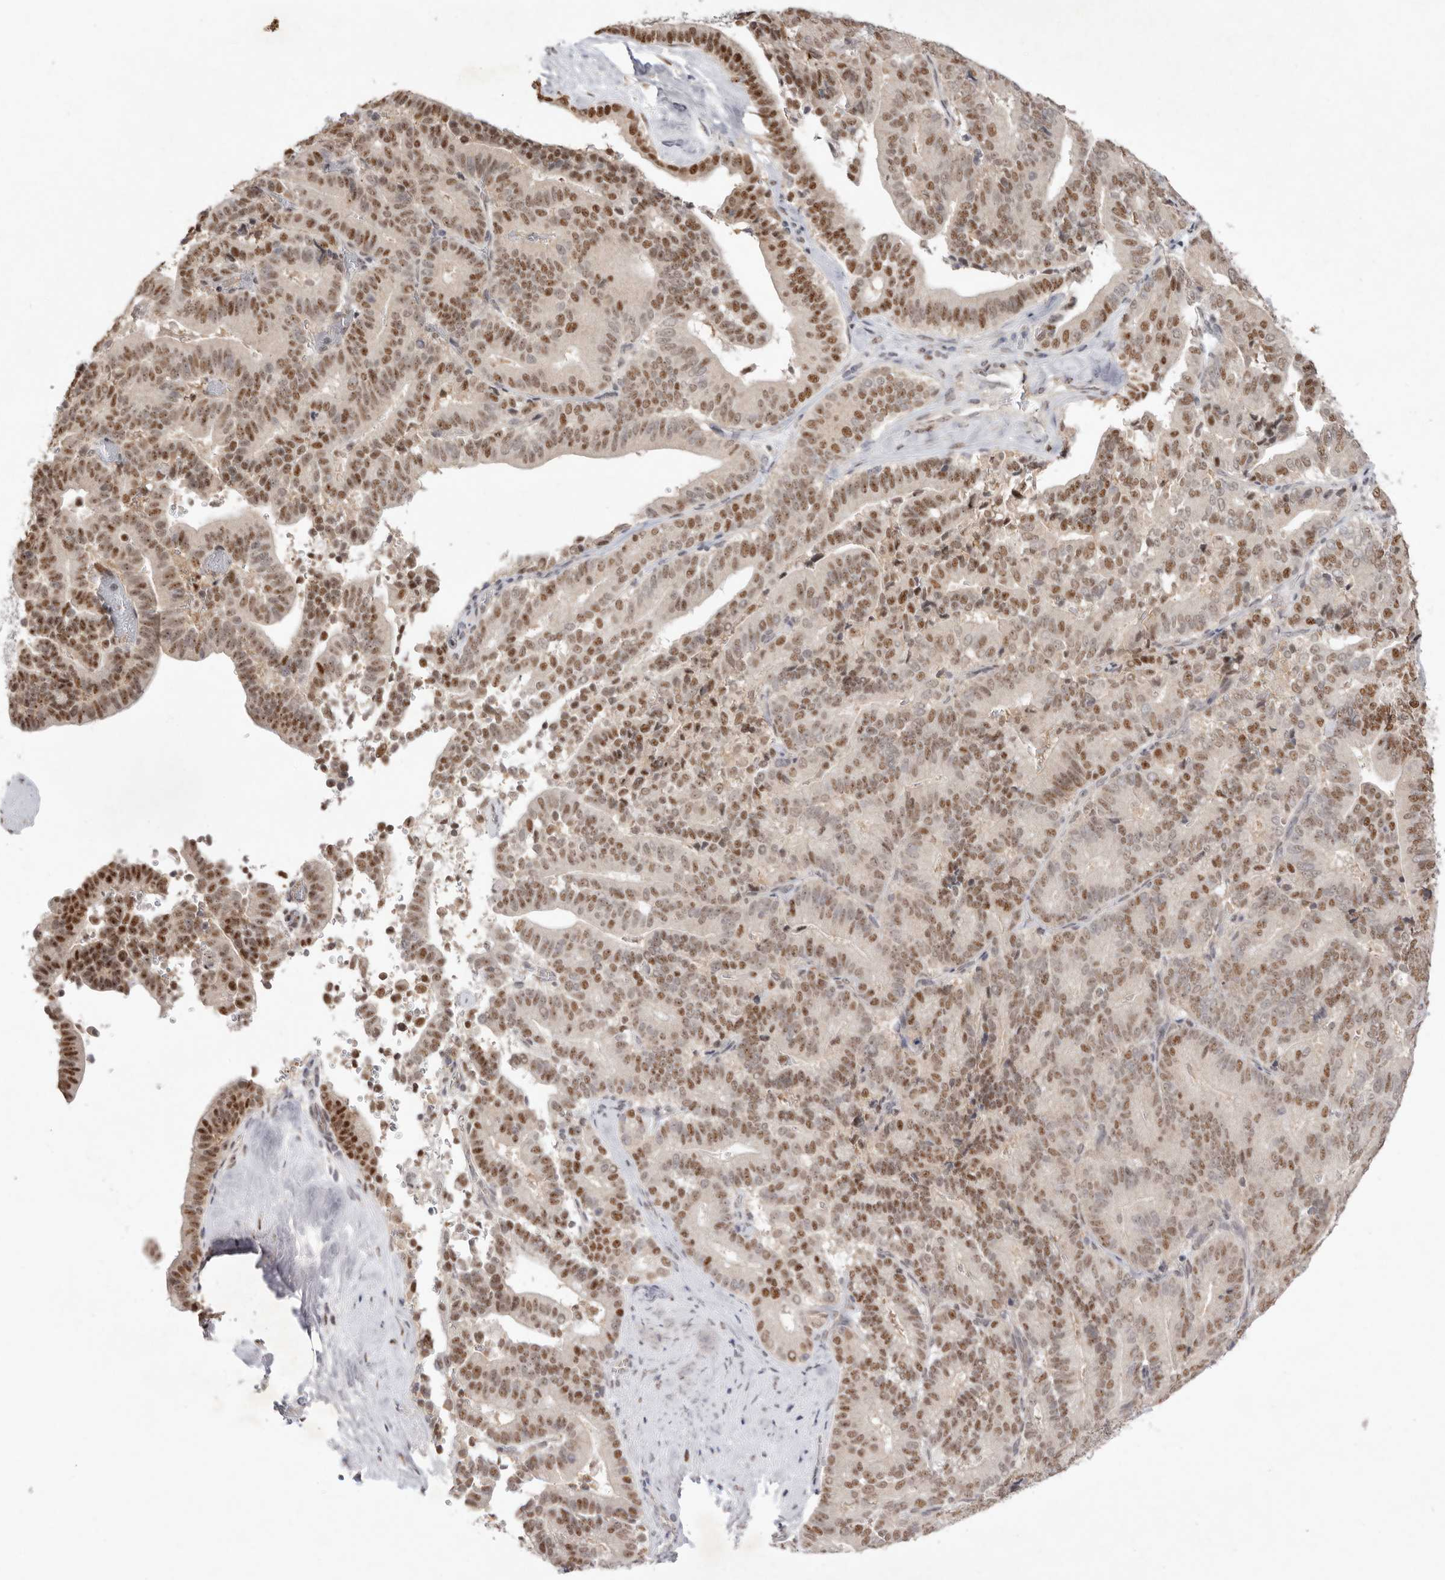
{"staining": {"intensity": "moderate", "quantity": ">75%", "location": "nuclear"}, "tissue": "liver cancer", "cell_type": "Tumor cells", "image_type": "cancer", "snomed": [{"axis": "morphology", "description": "Cholangiocarcinoma"}, {"axis": "topography", "description": "Liver"}], "caption": "Immunohistochemistry of human liver cancer (cholangiocarcinoma) exhibits medium levels of moderate nuclear expression in about >75% of tumor cells. (Stains: DAB (3,3'-diaminobenzidine) in brown, nuclei in blue, Microscopy: brightfield microscopy at high magnification).", "gene": "TADA1", "patient": {"sex": "female", "age": 75}}